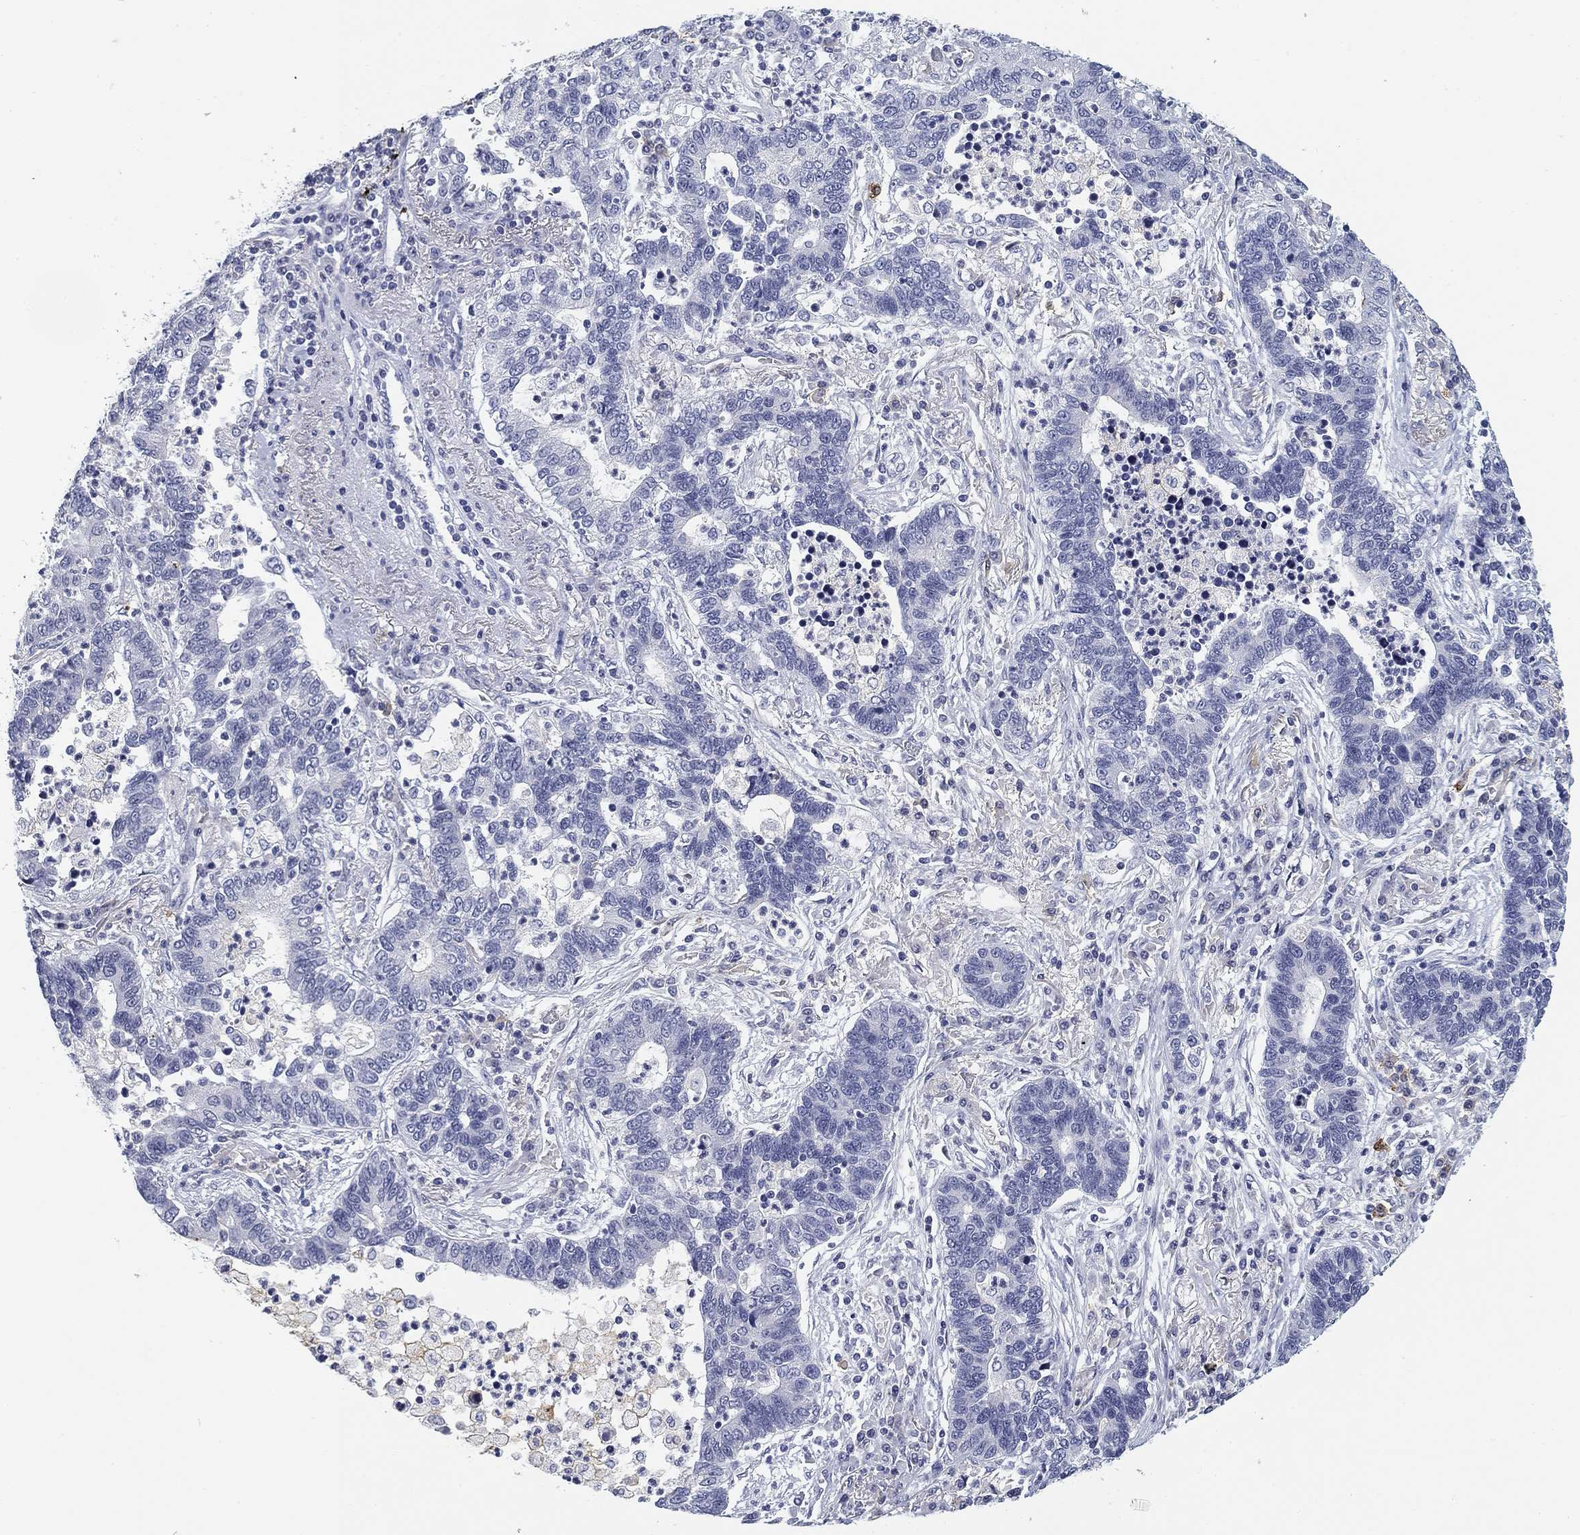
{"staining": {"intensity": "negative", "quantity": "none", "location": "none"}, "tissue": "lung cancer", "cell_type": "Tumor cells", "image_type": "cancer", "snomed": [{"axis": "morphology", "description": "Adenocarcinoma, NOS"}, {"axis": "topography", "description": "Lung"}], "caption": "Tumor cells show no significant protein expression in lung cancer (adenocarcinoma). (Immunohistochemistry, brightfield microscopy, high magnification).", "gene": "SLC2A5", "patient": {"sex": "female", "age": 57}}